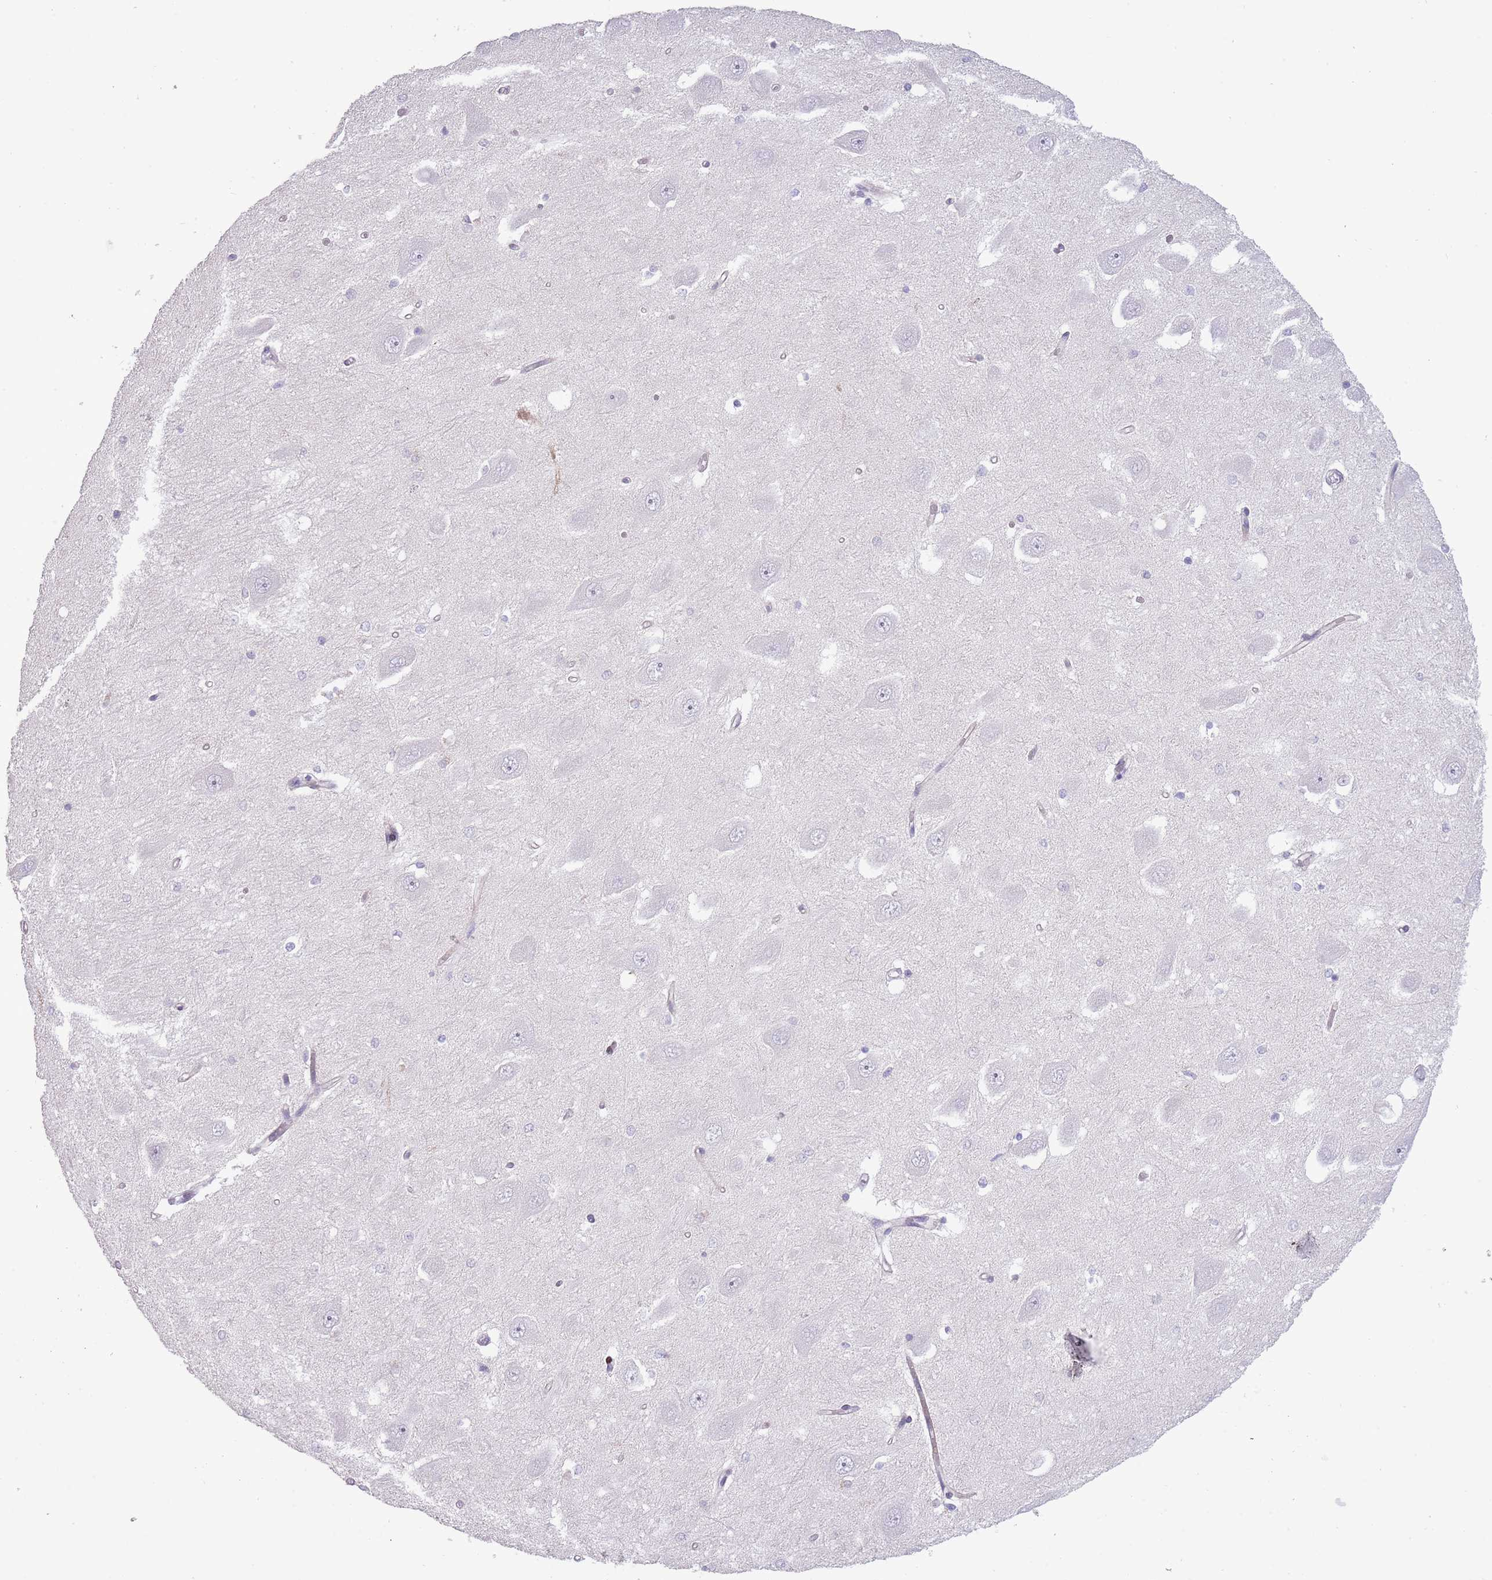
{"staining": {"intensity": "negative", "quantity": "none", "location": "none"}, "tissue": "hippocampus", "cell_type": "Glial cells", "image_type": "normal", "snomed": [{"axis": "morphology", "description": "Normal tissue, NOS"}, {"axis": "topography", "description": "Hippocampus"}], "caption": "High power microscopy image of an immunohistochemistry micrograph of benign hippocampus, revealing no significant positivity in glial cells.", "gene": "ANO8", "patient": {"sex": "male", "age": 45}}